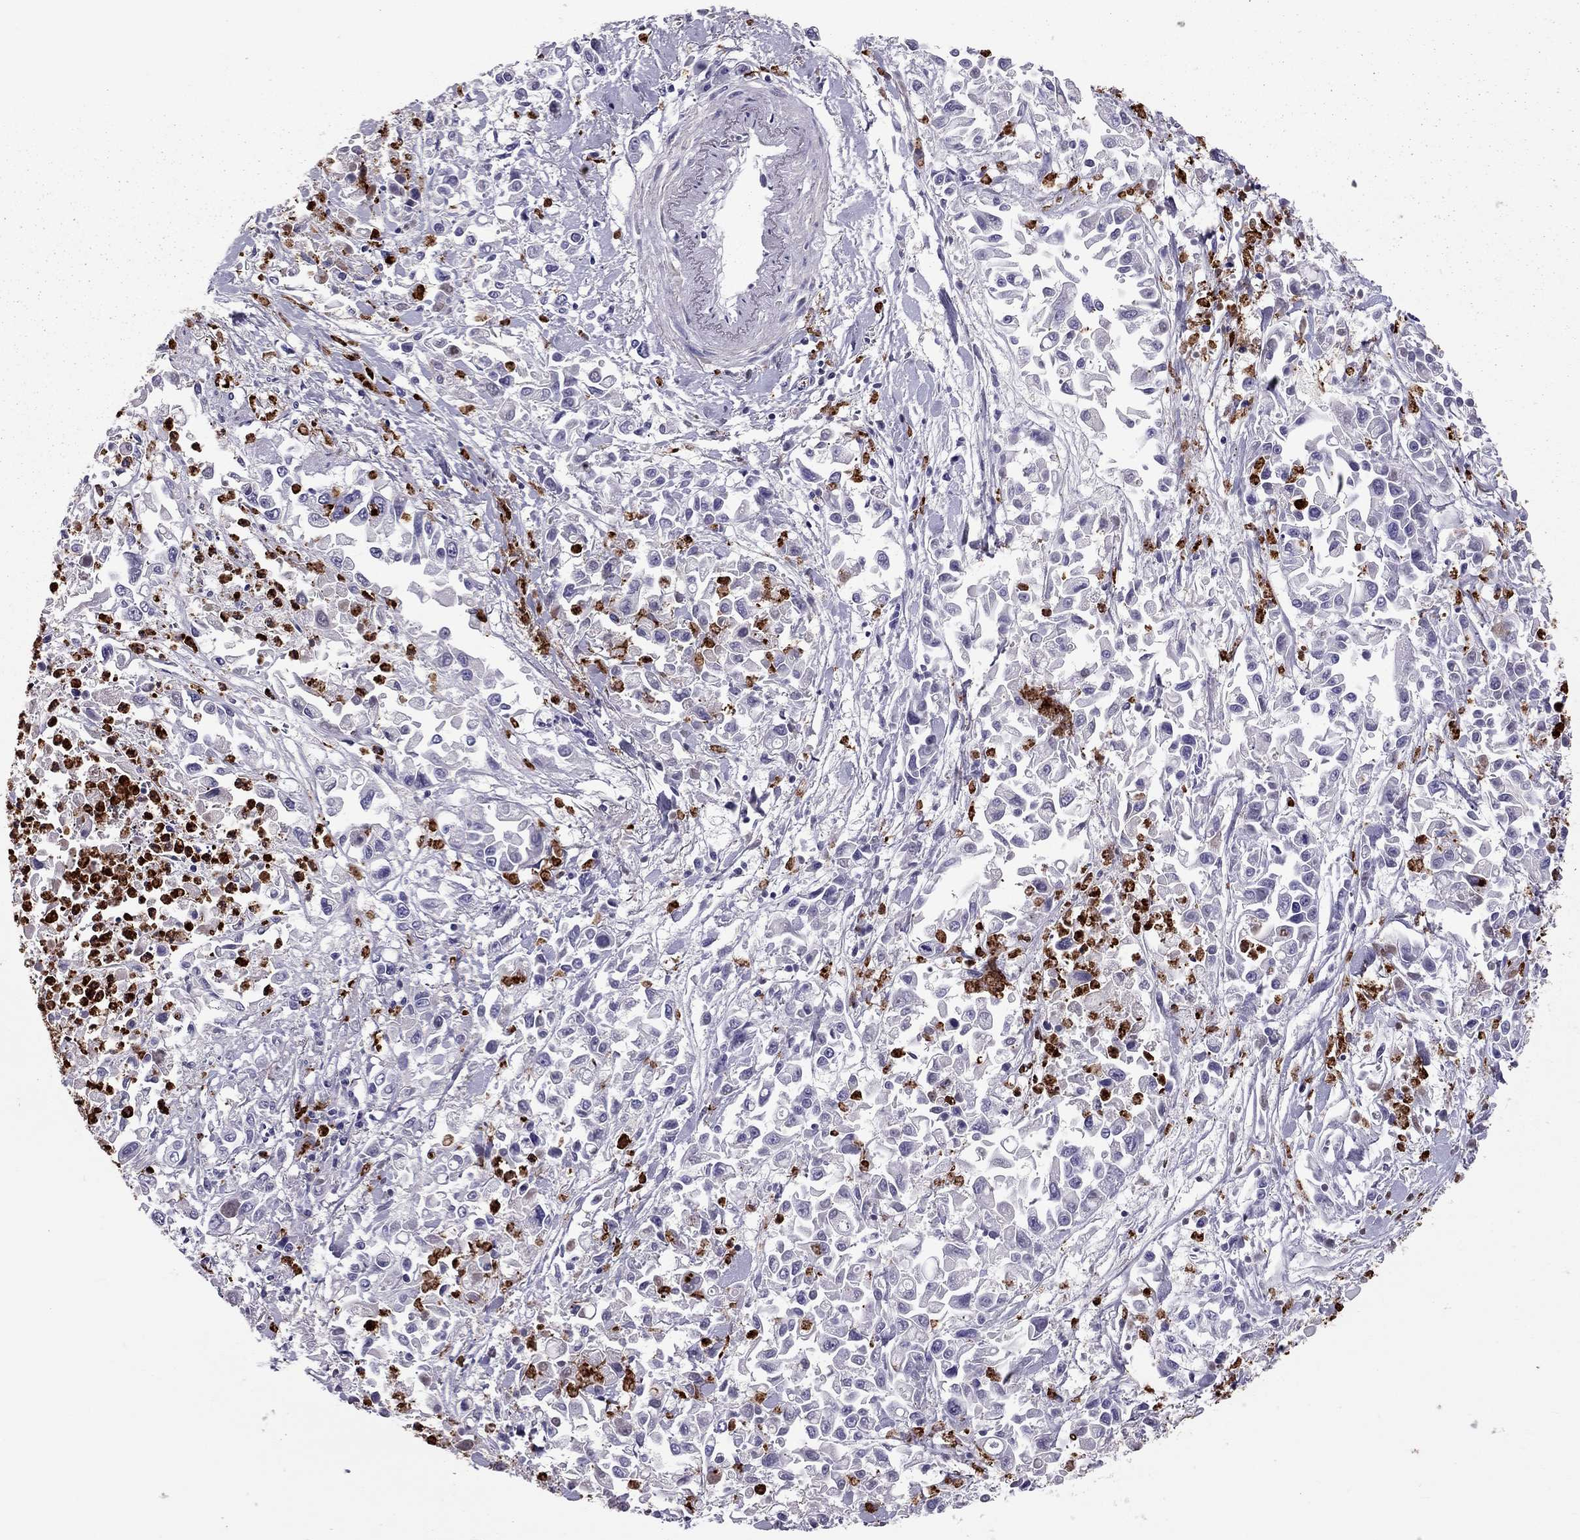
{"staining": {"intensity": "negative", "quantity": "none", "location": "none"}, "tissue": "pancreatic cancer", "cell_type": "Tumor cells", "image_type": "cancer", "snomed": [{"axis": "morphology", "description": "Adenocarcinoma, NOS"}, {"axis": "topography", "description": "Pancreas"}], "caption": "This is an immunohistochemistry (IHC) photomicrograph of pancreatic cancer. There is no positivity in tumor cells.", "gene": "CCL27", "patient": {"sex": "female", "age": 83}}